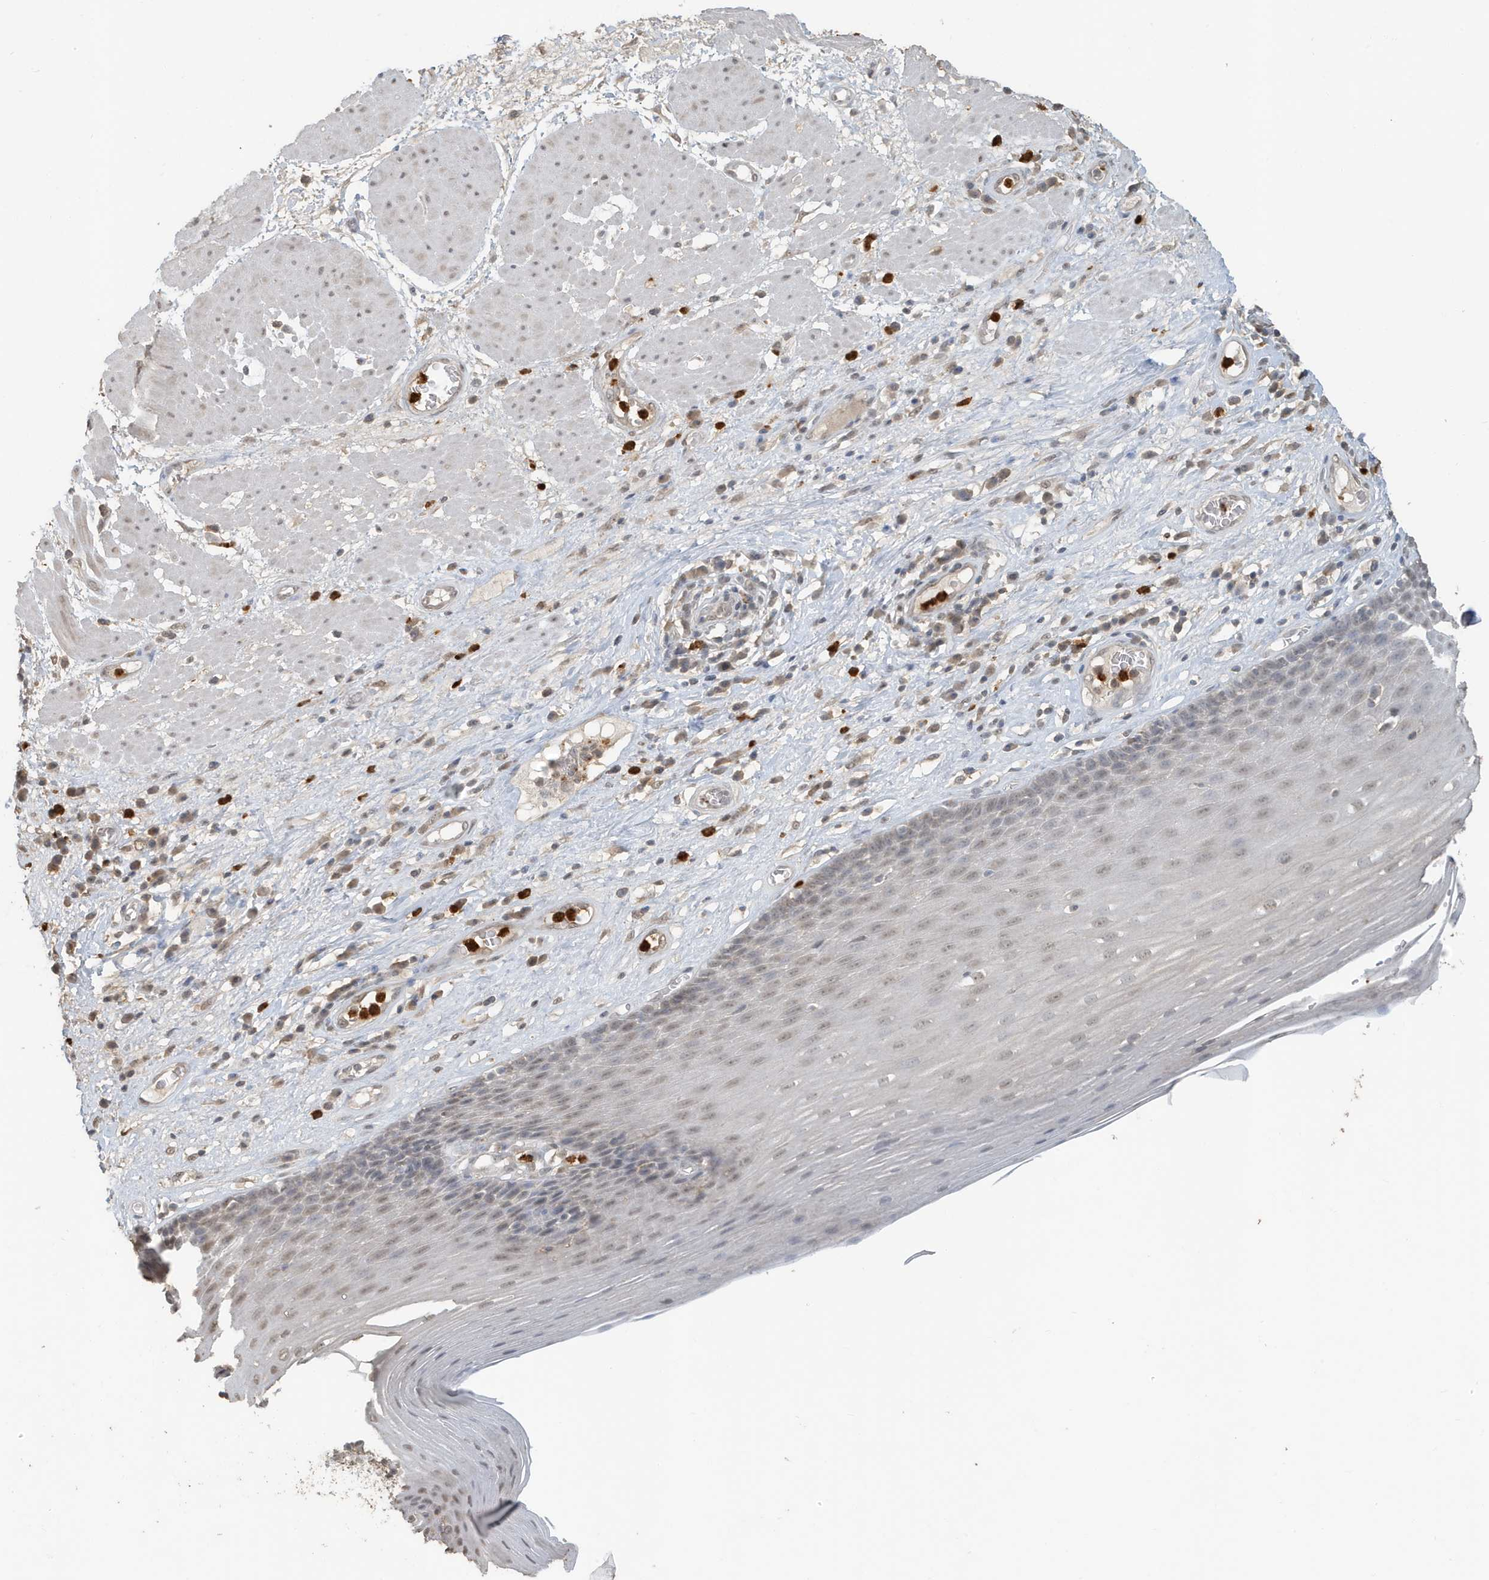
{"staining": {"intensity": "weak", "quantity": "25%-75%", "location": "nuclear"}, "tissue": "esophagus", "cell_type": "Squamous epithelial cells", "image_type": "normal", "snomed": [{"axis": "morphology", "description": "Normal tissue, NOS"}, {"axis": "topography", "description": "Esophagus"}], "caption": "Immunohistochemistry (IHC) micrograph of normal esophagus: esophagus stained using immunohistochemistry (IHC) shows low levels of weak protein expression localized specifically in the nuclear of squamous epithelial cells, appearing as a nuclear brown color.", "gene": "DEFA1", "patient": {"sex": "male", "age": 62}}